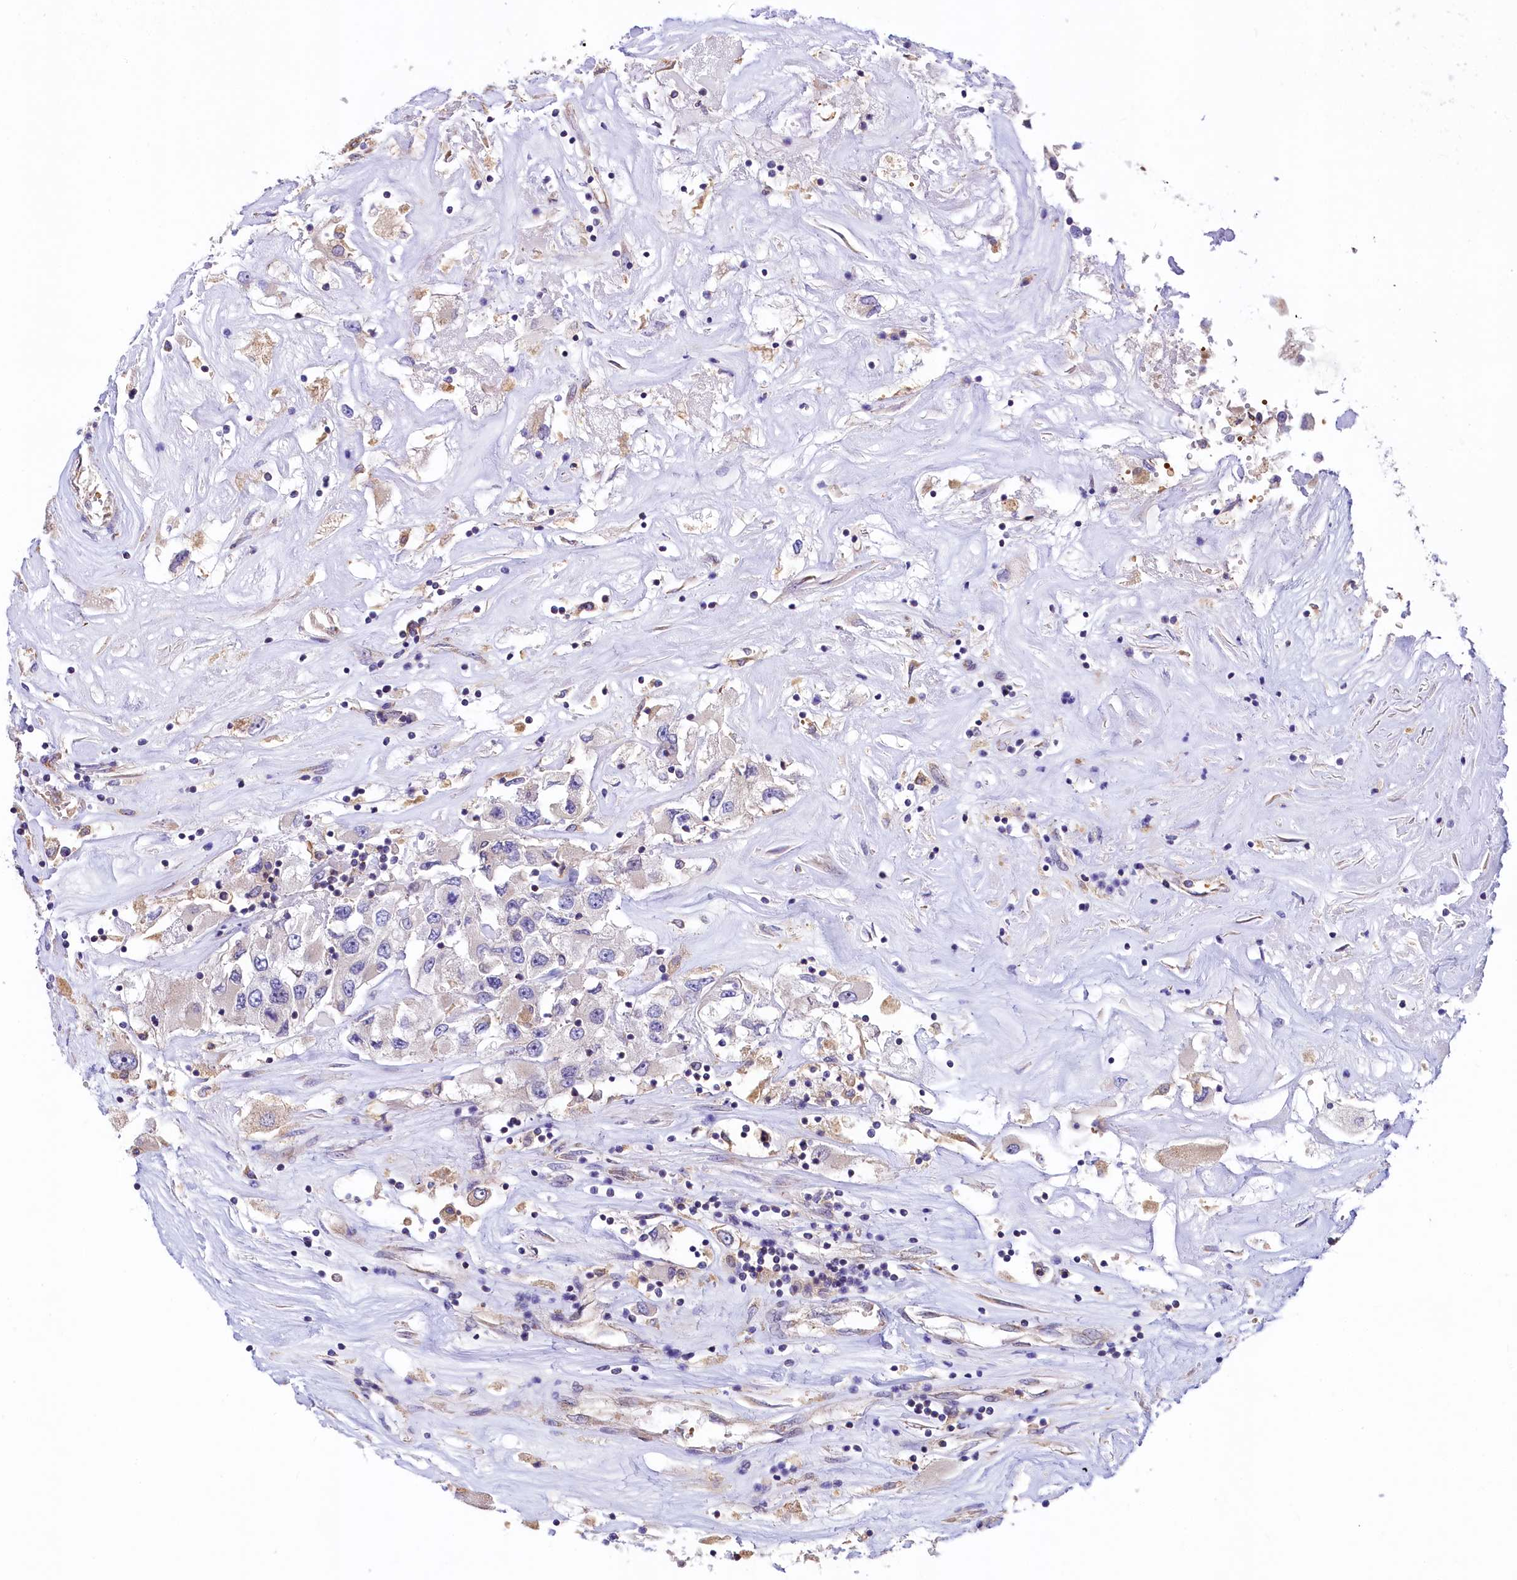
{"staining": {"intensity": "negative", "quantity": "none", "location": "none"}, "tissue": "renal cancer", "cell_type": "Tumor cells", "image_type": "cancer", "snomed": [{"axis": "morphology", "description": "Adenocarcinoma, NOS"}, {"axis": "topography", "description": "Kidney"}], "caption": "Adenocarcinoma (renal) was stained to show a protein in brown. There is no significant expression in tumor cells.", "gene": "HPS6", "patient": {"sex": "female", "age": 52}}